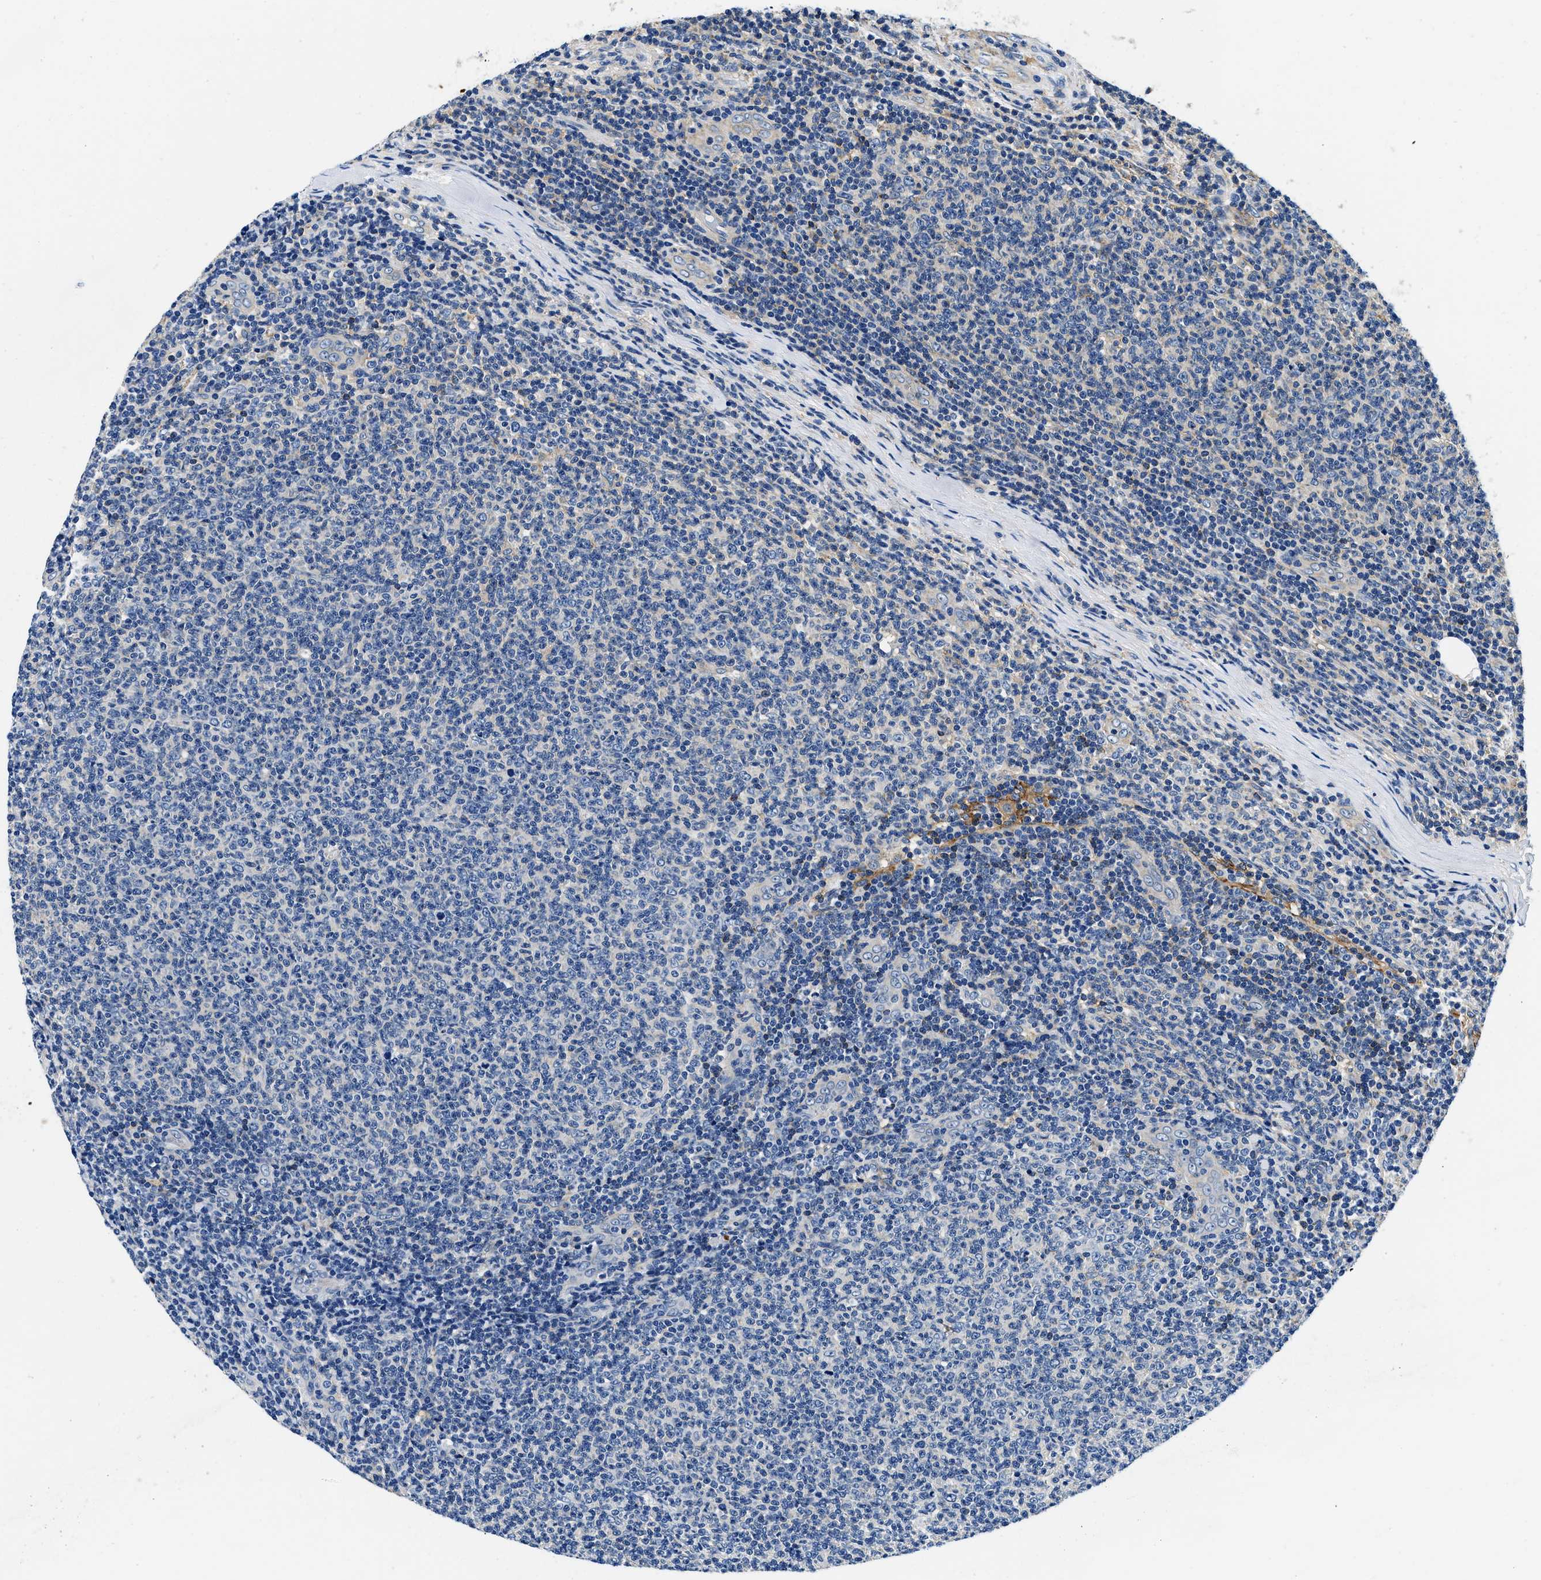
{"staining": {"intensity": "negative", "quantity": "none", "location": "none"}, "tissue": "lymphoma", "cell_type": "Tumor cells", "image_type": "cancer", "snomed": [{"axis": "morphology", "description": "Malignant lymphoma, non-Hodgkin's type, Low grade"}, {"axis": "topography", "description": "Lymph node"}], "caption": "A micrograph of human malignant lymphoma, non-Hodgkin's type (low-grade) is negative for staining in tumor cells.", "gene": "ZFAND3", "patient": {"sex": "male", "age": 66}}